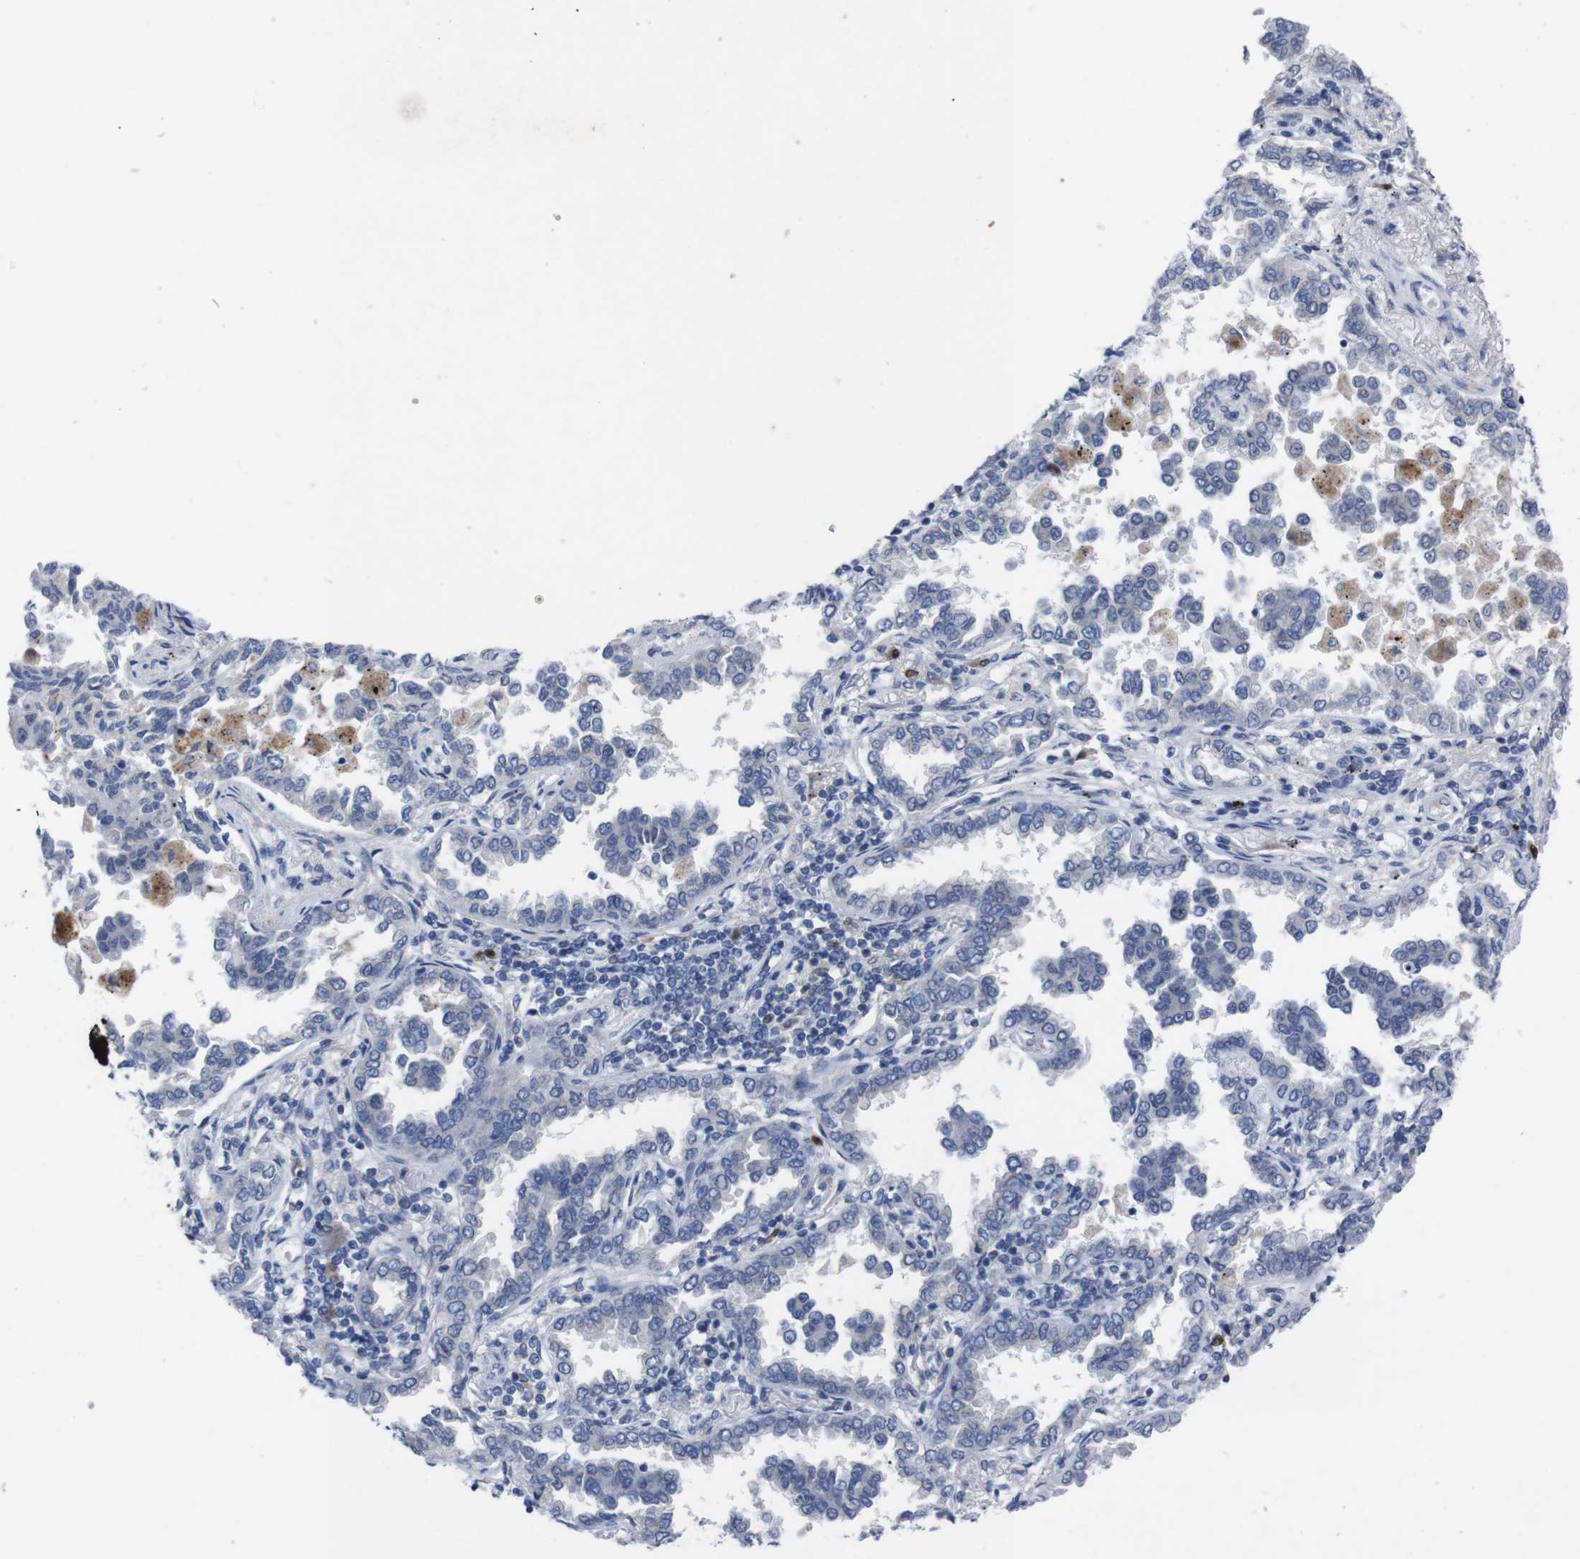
{"staining": {"intensity": "negative", "quantity": "none", "location": "none"}, "tissue": "lung cancer", "cell_type": "Tumor cells", "image_type": "cancer", "snomed": [{"axis": "morphology", "description": "Normal tissue, NOS"}, {"axis": "morphology", "description": "Adenocarcinoma, NOS"}, {"axis": "topography", "description": "Lung"}], "caption": "Tumor cells are negative for brown protein staining in adenocarcinoma (lung). (DAB (3,3'-diaminobenzidine) immunohistochemistry (IHC) with hematoxylin counter stain).", "gene": "IRF4", "patient": {"sex": "male", "age": 59}}